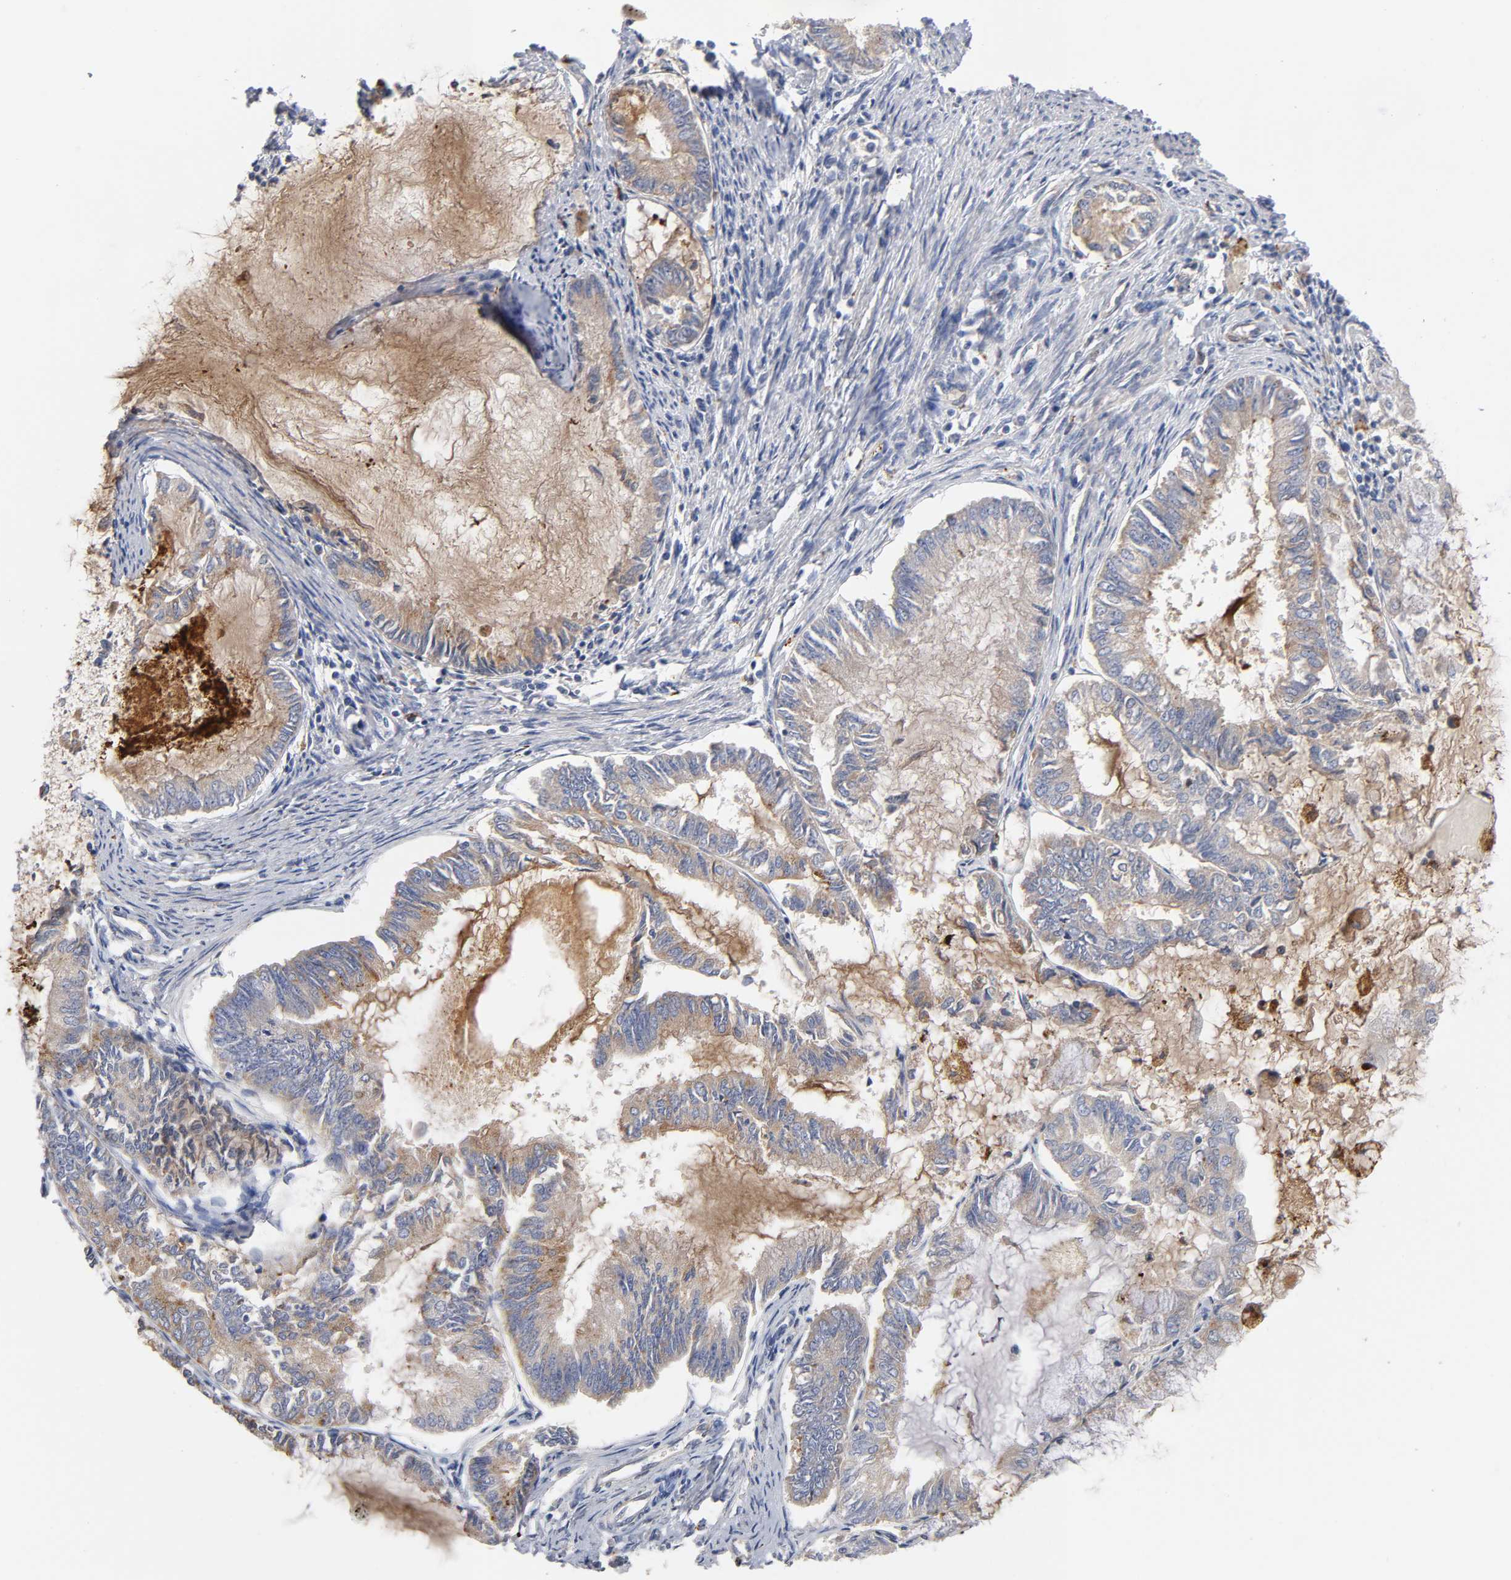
{"staining": {"intensity": "weak", "quantity": ">75%", "location": "cytoplasmic/membranous"}, "tissue": "endometrial cancer", "cell_type": "Tumor cells", "image_type": "cancer", "snomed": [{"axis": "morphology", "description": "Adenocarcinoma, NOS"}, {"axis": "topography", "description": "Endometrium"}], "caption": "Endometrial cancer stained with a protein marker shows weak staining in tumor cells.", "gene": "C17orf75", "patient": {"sex": "female", "age": 86}}